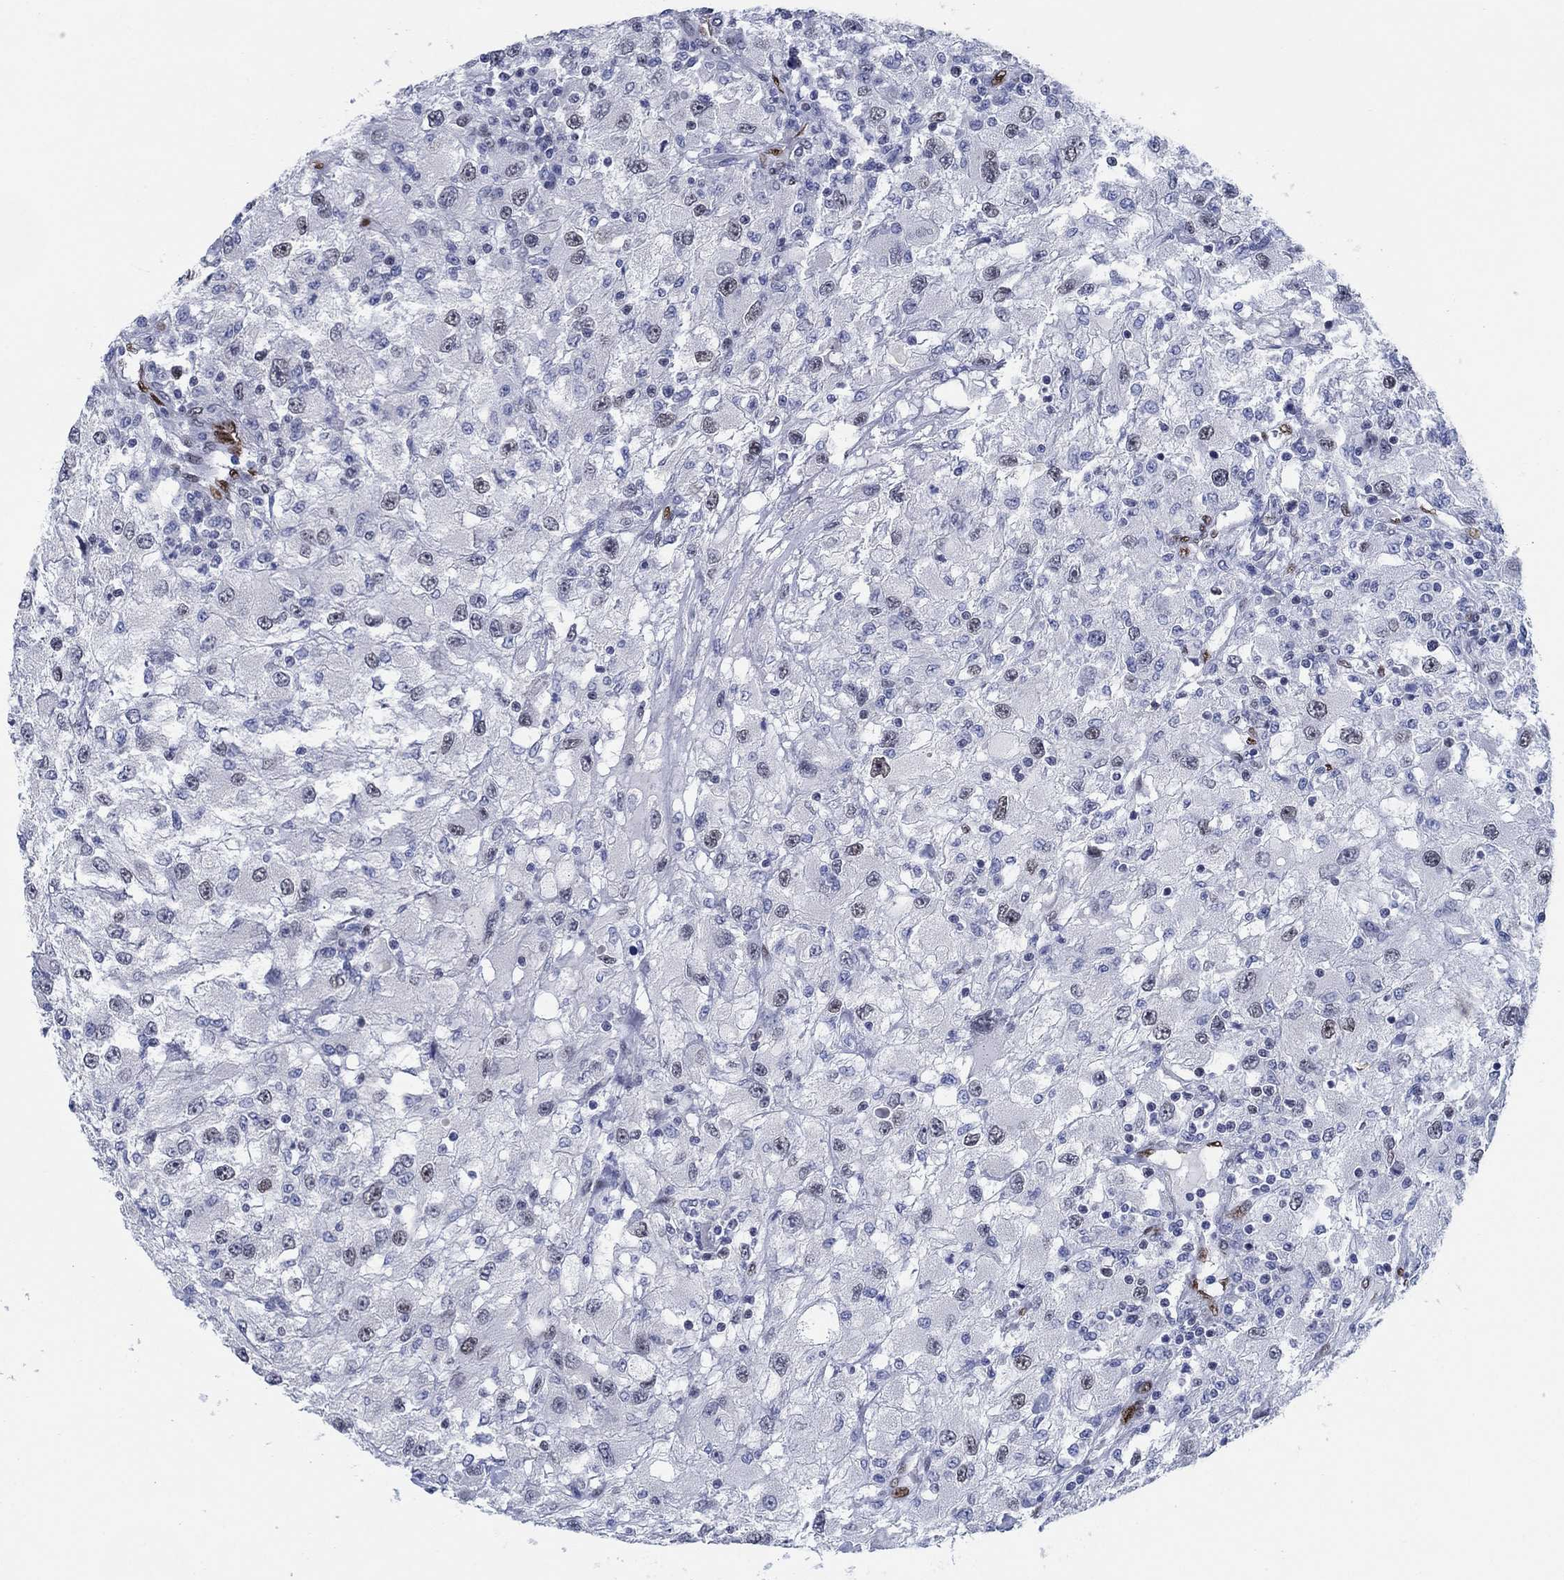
{"staining": {"intensity": "negative", "quantity": "none", "location": "none"}, "tissue": "renal cancer", "cell_type": "Tumor cells", "image_type": "cancer", "snomed": [{"axis": "morphology", "description": "Adenocarcinoma, NOS"}, {"axis": "topography", "description": "Kidney"}], "caption": "Immunohistochemical staining of human renal adenocarcinoma displays no significant staining in tumor cells.", "gene": "ZEB1", "patient": {"sex": "female", "age": 67}}